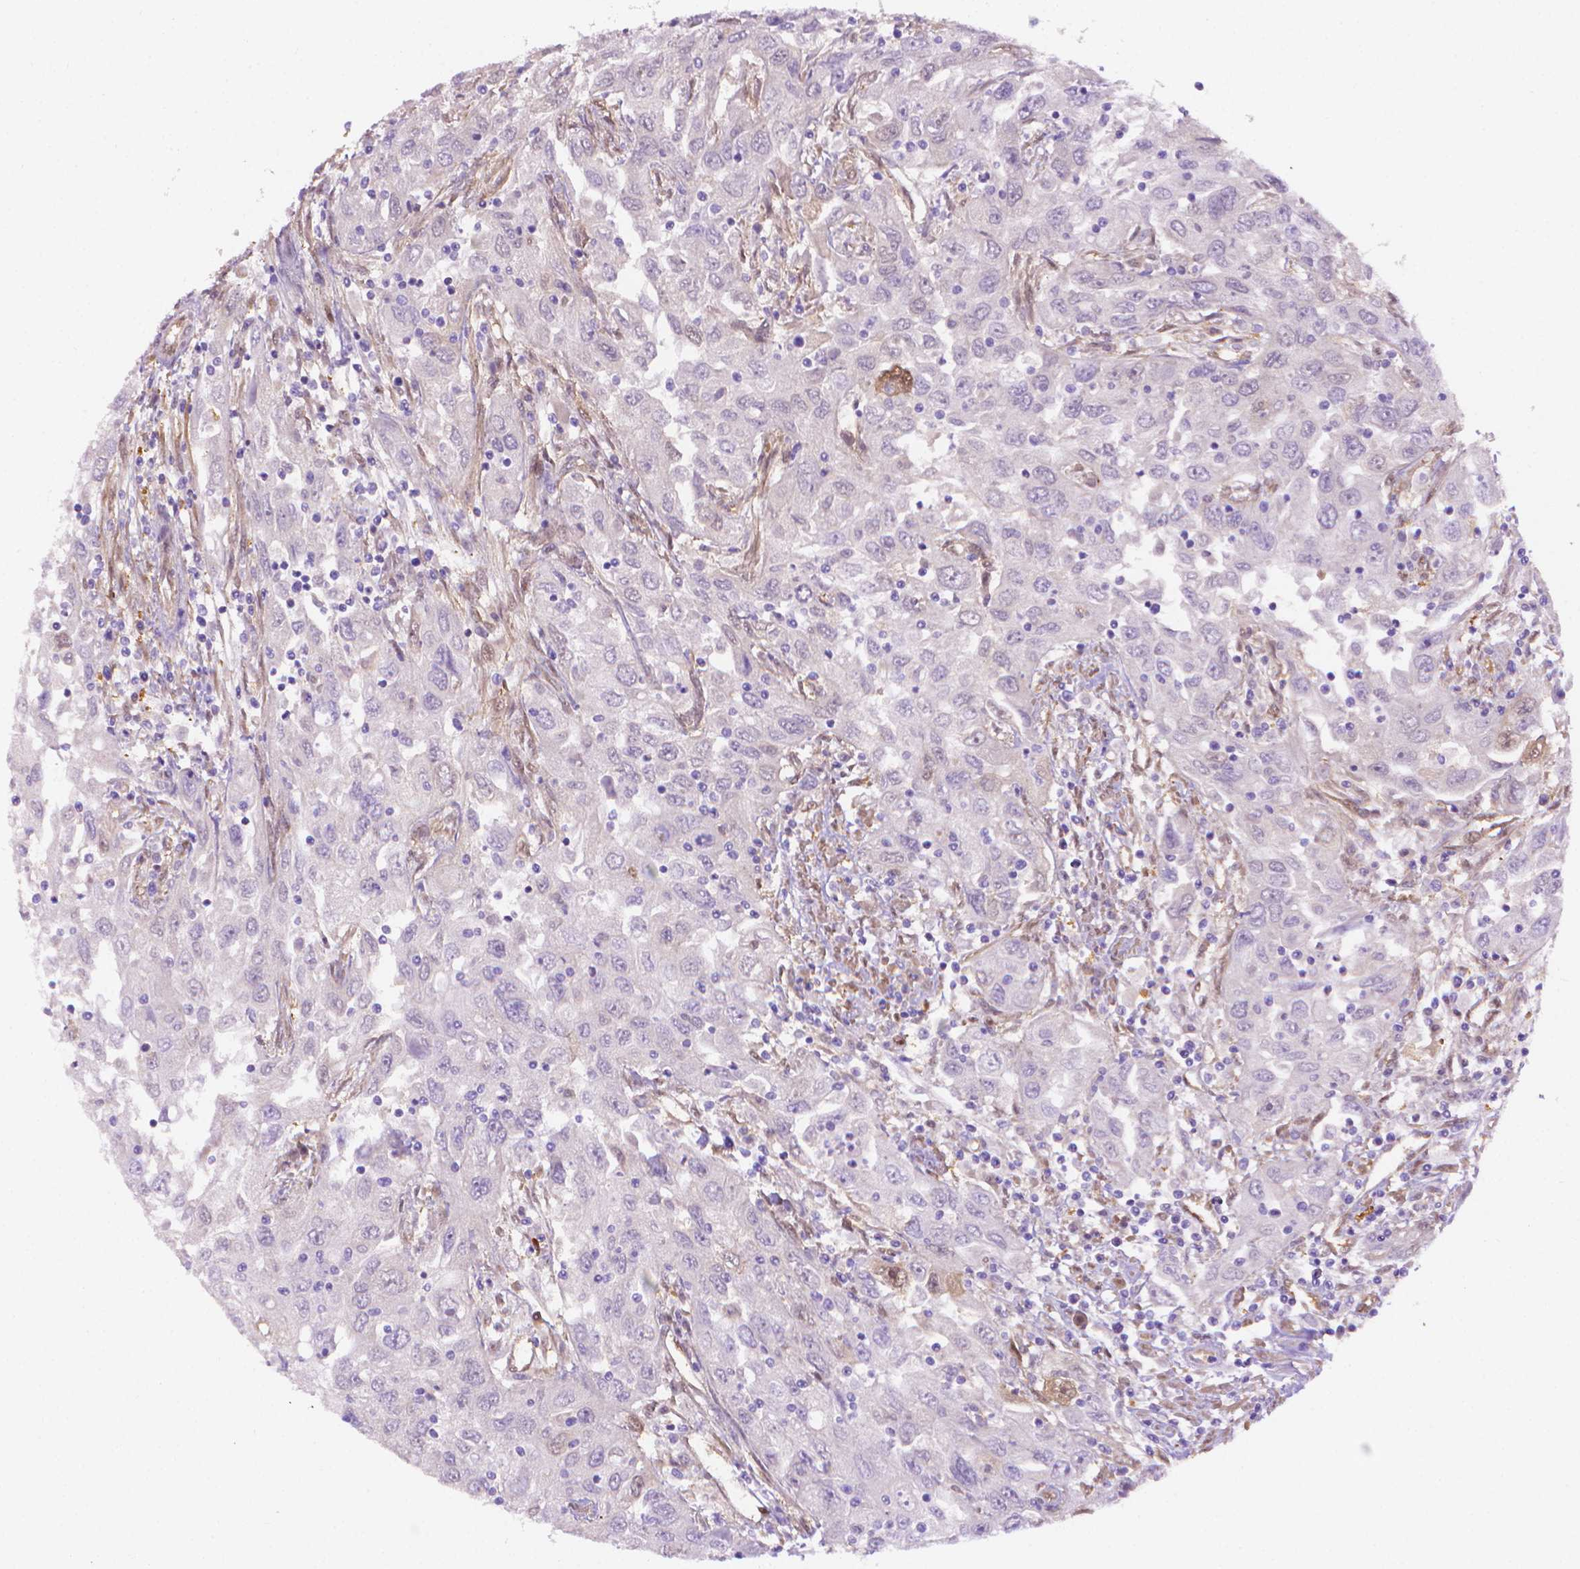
{"staining": {"intensity": "negative", "quantity": "none", "location": "none"}, "tissue": "urothelial cancer", "cell_type": "Tumor cells", "image_type": "cancer", "snomed": [{"axis": "morphology", "description": "Urothelial carcinoma, High grade"}, {"axis": "topography", "description": "Urinary bladder"}], "caption": "Immunohistochemistry (IHC) of urothelial cancer reveals no positivity in tumor cells. The staining is performed using DAB (3,3'-diaminobenzidine) brown chromogen with nuclei counter-stained in using hematoxylin.", "gene": "CLIC4", "patient": {"sex": "male", "age": 76}}